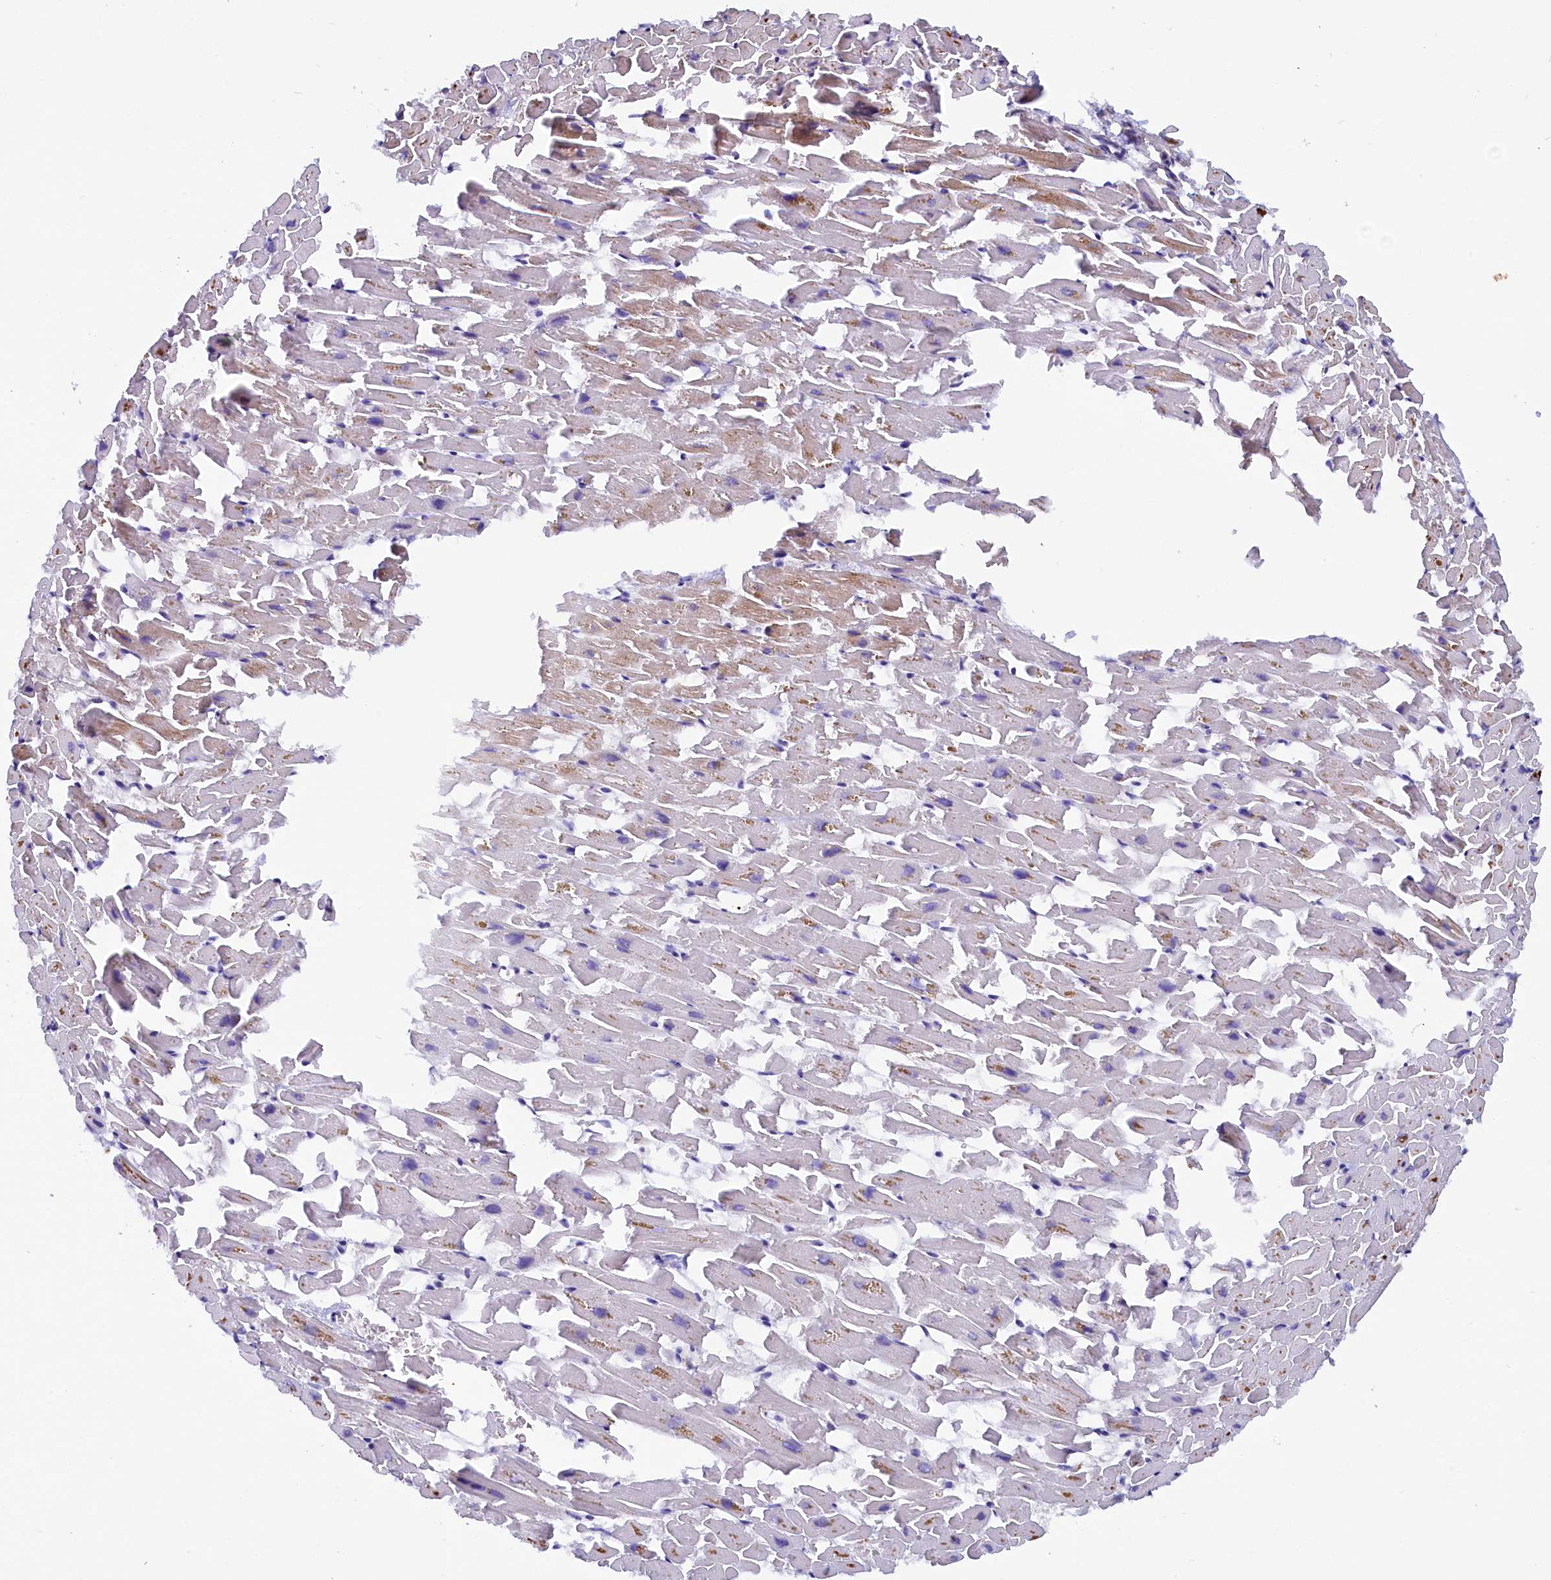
{"staining": {"intensity": "weak", "quantity": "<25%", "location": "cytoplasmic/membranous"}, "tissue": "heart muscle", "cell_type": "Cardiomyocytes", "image_type": "normal", "snomed": [{"axis": "morphology", "description": "Normal tissue, NOS"}, {"axis": "topography", "description": "Heart"}], "caption": "Cardiomyocytes show no significant positivity in normal heart muscle. (DAB IHC with hematoxylin counter stain).", "gene": "JPT2", "patient": {"sex": "female", "age": 64}}